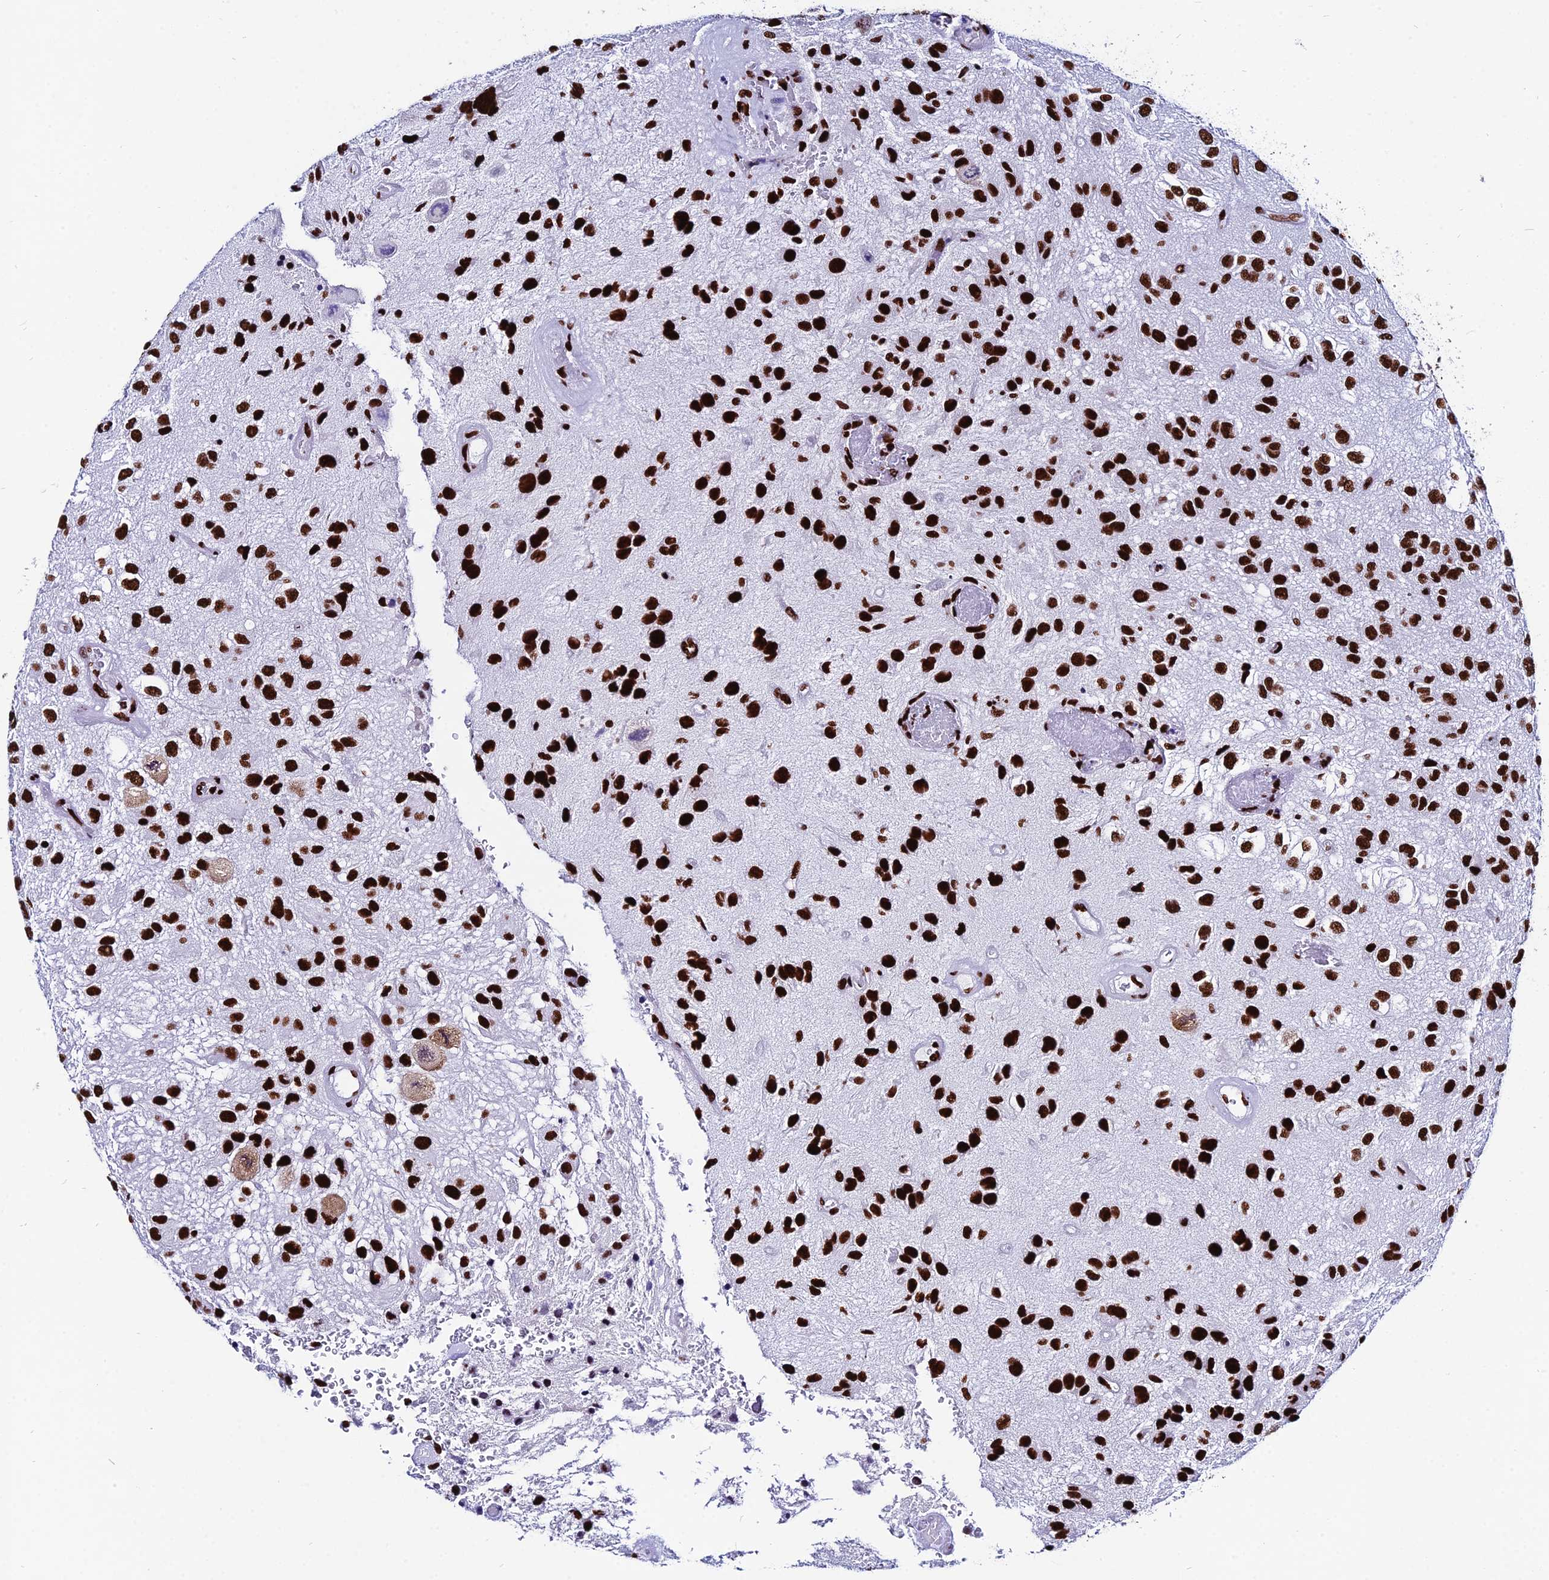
{"staining": {"intensity": "strong", "quantity": ">75%", "location": "nuclear"}, "tissue": "glioma", "cell_type": "Tumor cells", "image_type": "cancer", "snomed": [{"axis": "morphology", "description": "Glioma, malignant, Low grade"}, {"axis": "topography", "description": "Brain"}], "caption": "Protein staining shows strong nuclear staining in approximately >75% of tumor cells in glioma.", "gene": "HNRNPH1", "patient": {"sex": "male", "age": 66}}